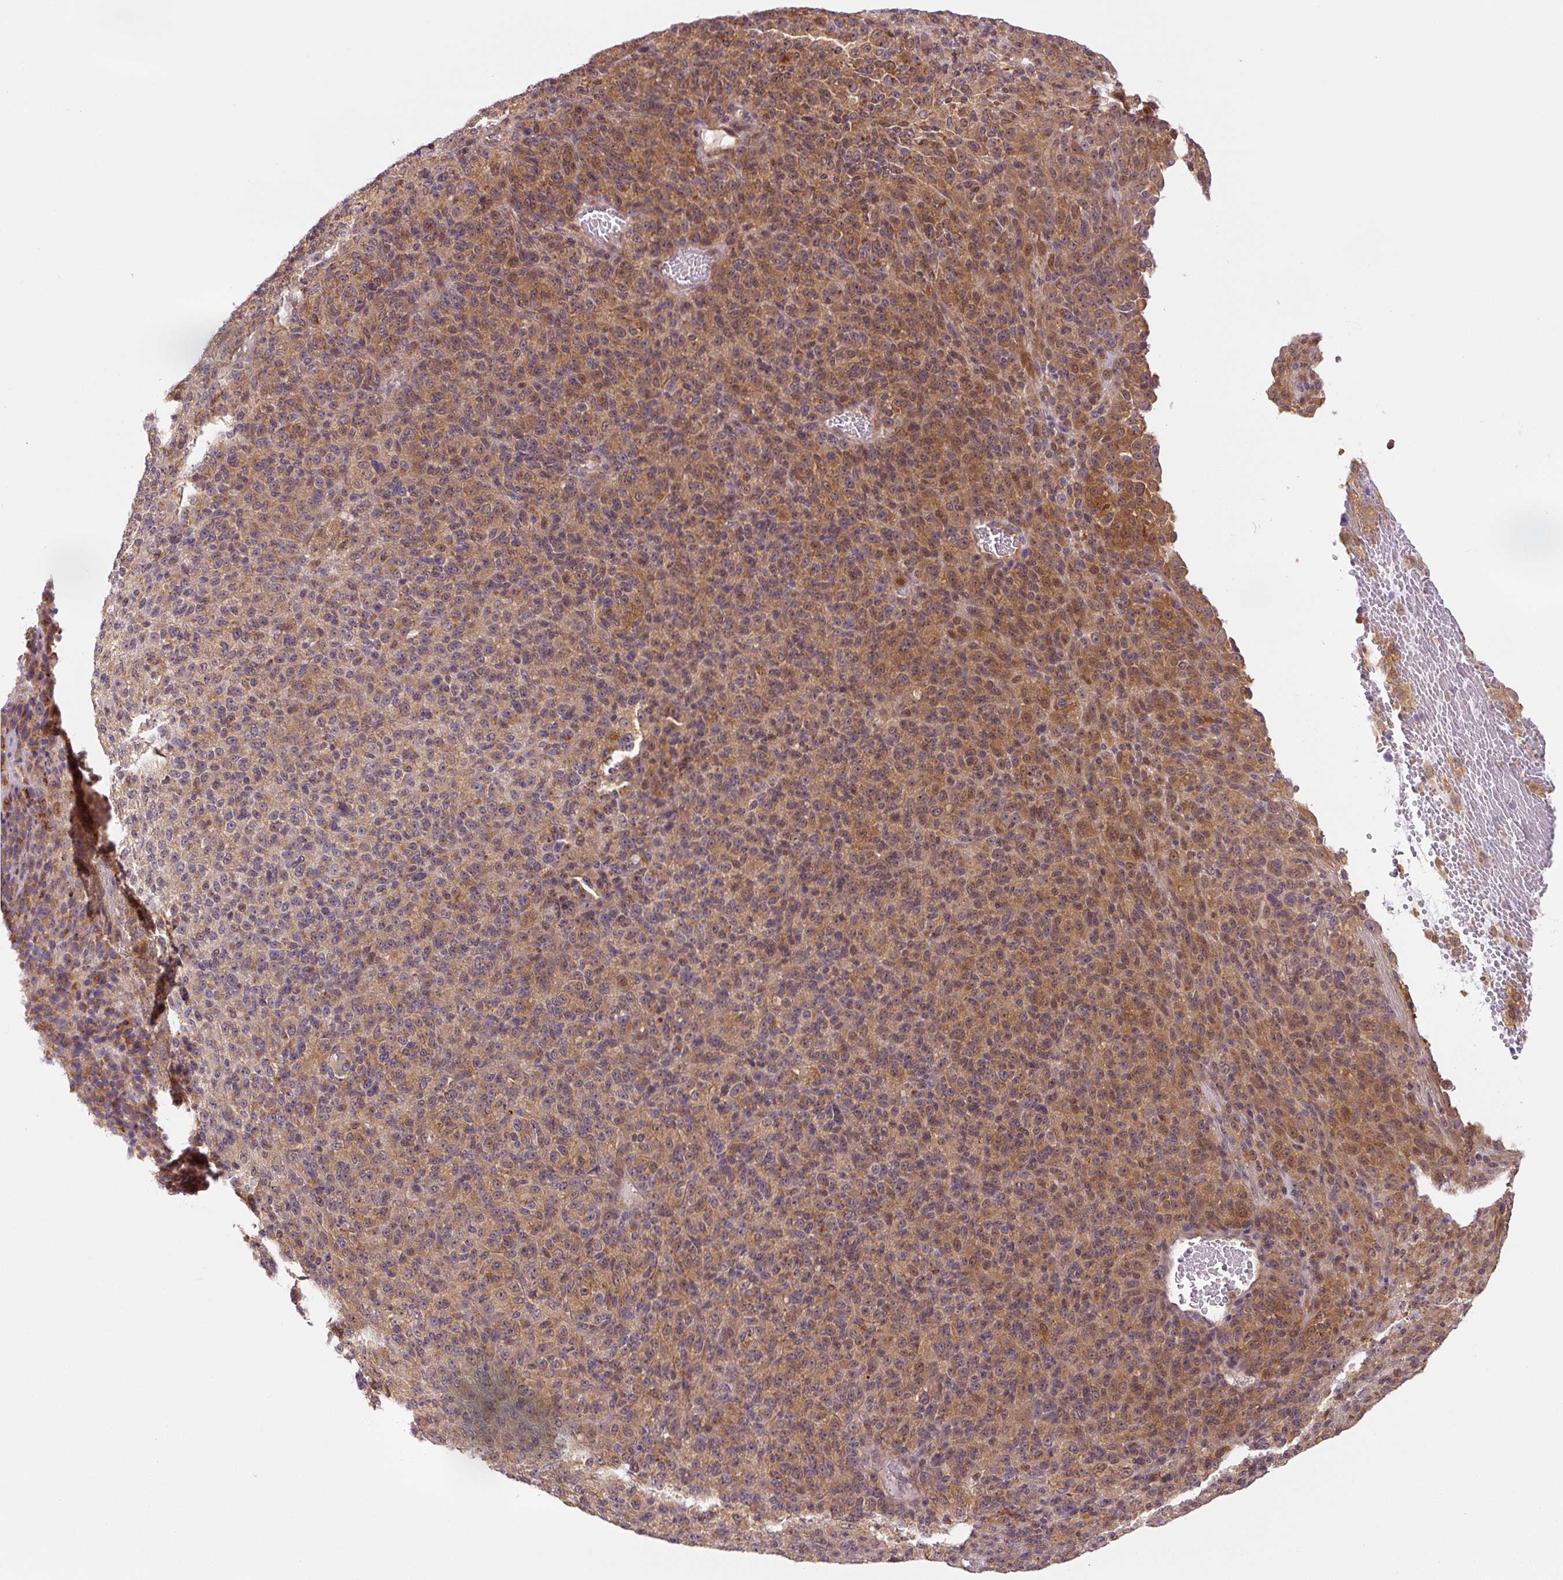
{"staining": {"intensity": "moderate", "quantity": ">75%", "location": "cytoplasmic/membranous"}, "tissue": "melanoma", "cell_type": "Tumor cells", "image_type": "cancer", "snomed": [{"axis": "morphology", "description": "Malignant melanoma, Metastatic site"}, {"axis": "topography", "description": "Brain"}], "caption": "An IHC photomicrograph of tumor tissue is shown. Protein staining in brown labels moderate cytoplasmic/membranous positivity in melanoma within tumor cells. (DAB = brown stain, brightfield microscopy at high magnification).", "gene": "ZSWIM7", "patient": {"sex": "female", "age": 56}}